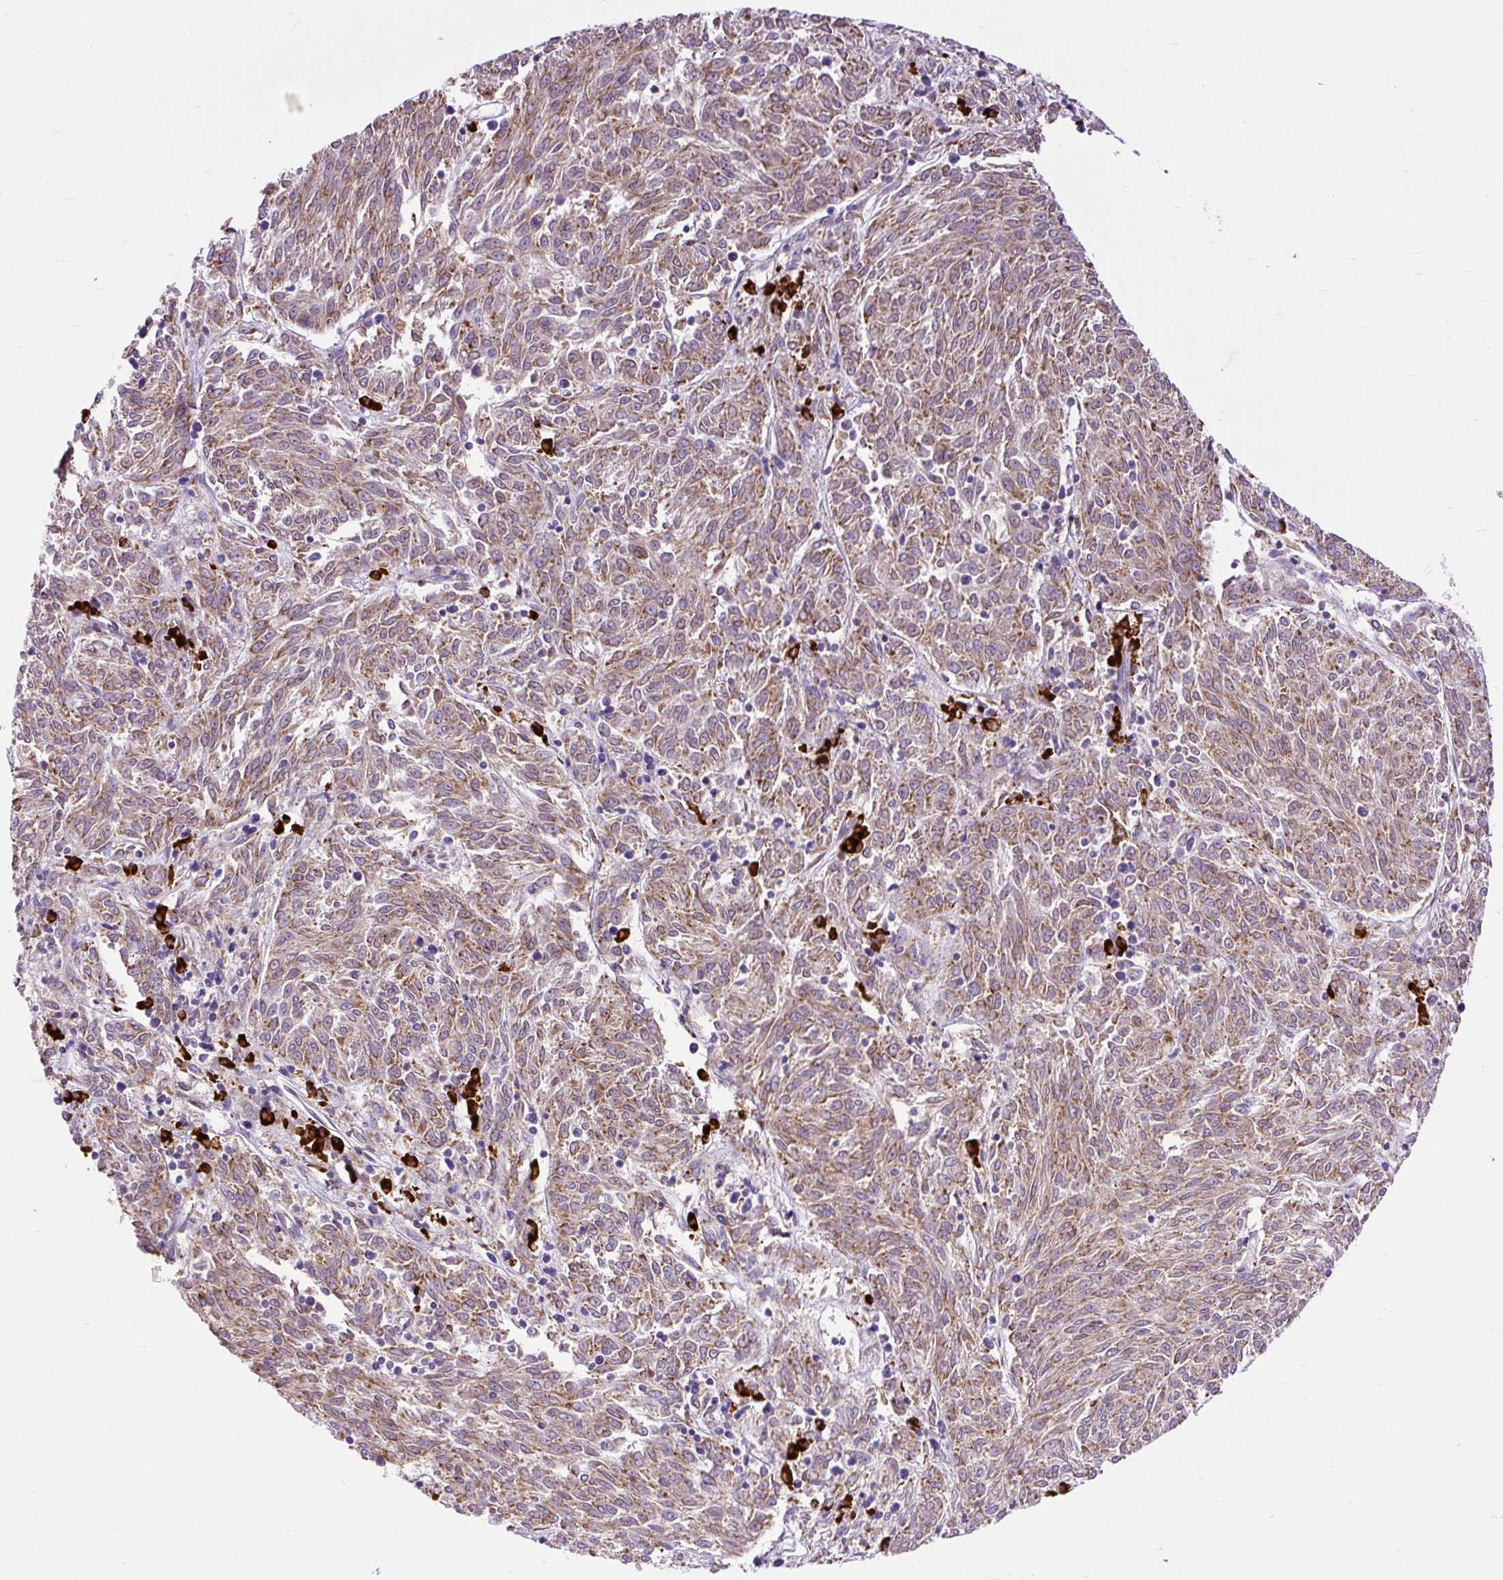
{"staining": {"intensity": "moderate", "quantity": ">75%", "location": "cytoplasmic/membranous"}, "tissue": "melanoma", "cell_type": "Tumor cells", "image_type": "cancer", "snomed": [{"axis": "morphology", "description": "Malignant melanoma, NOS"}, {"axis": "topography", "description": "Skin"}], "caption": "About >75% of tumor cells in human malignant melanoma demonstrate moderate cytoplasmic/membranous protein staining as visualized by brown immunohistochemical staining.", "gene": "DDOST", "patient": {"sex": "female", "age": 72}}